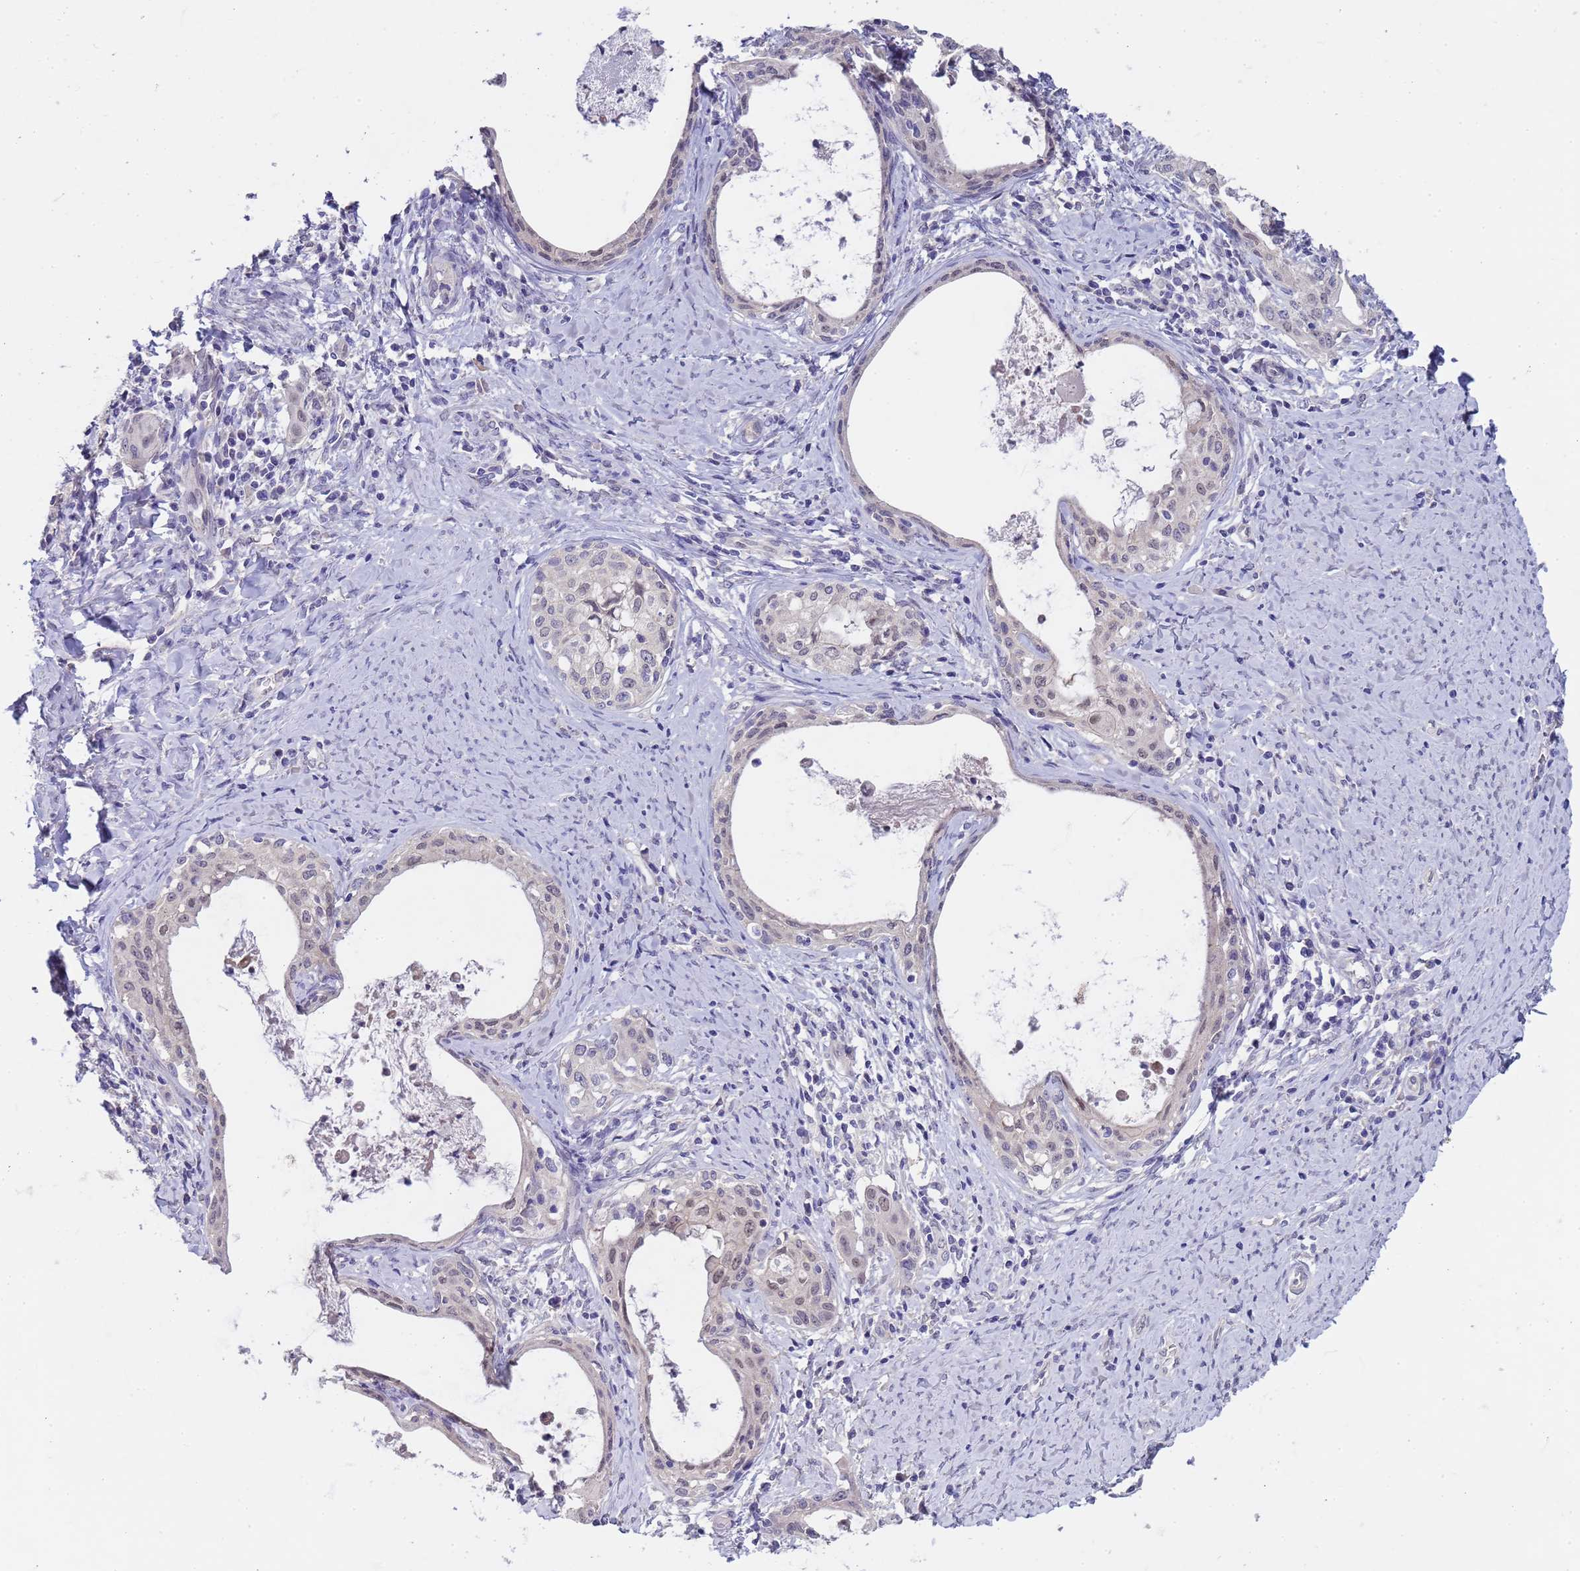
{"staining": {"intensity": "weak", "quantity": "<25%", "location": "nuclear"}, "tissue": "cervical cancer", "cell_type": "Tumor cells", "image_type": "cancer", "snomed": [{"axis": "morphology", "description": "Squamous cell carcinoma, NOS"}, {"axis": "morphology", "description": "Adenocarcinoma, NOS"}, {"axis": "topography", "description": "Cervix"}], "caption": "This micrograph is of adenocarcinoma (cervical) stained with immunohistochemistry to label a protein in brown with the nuclei are counter-stained blue. There is no staining in tumor cells.", "gene": "TRMT10A", "patient": {"sex": "female", "age": 52}}